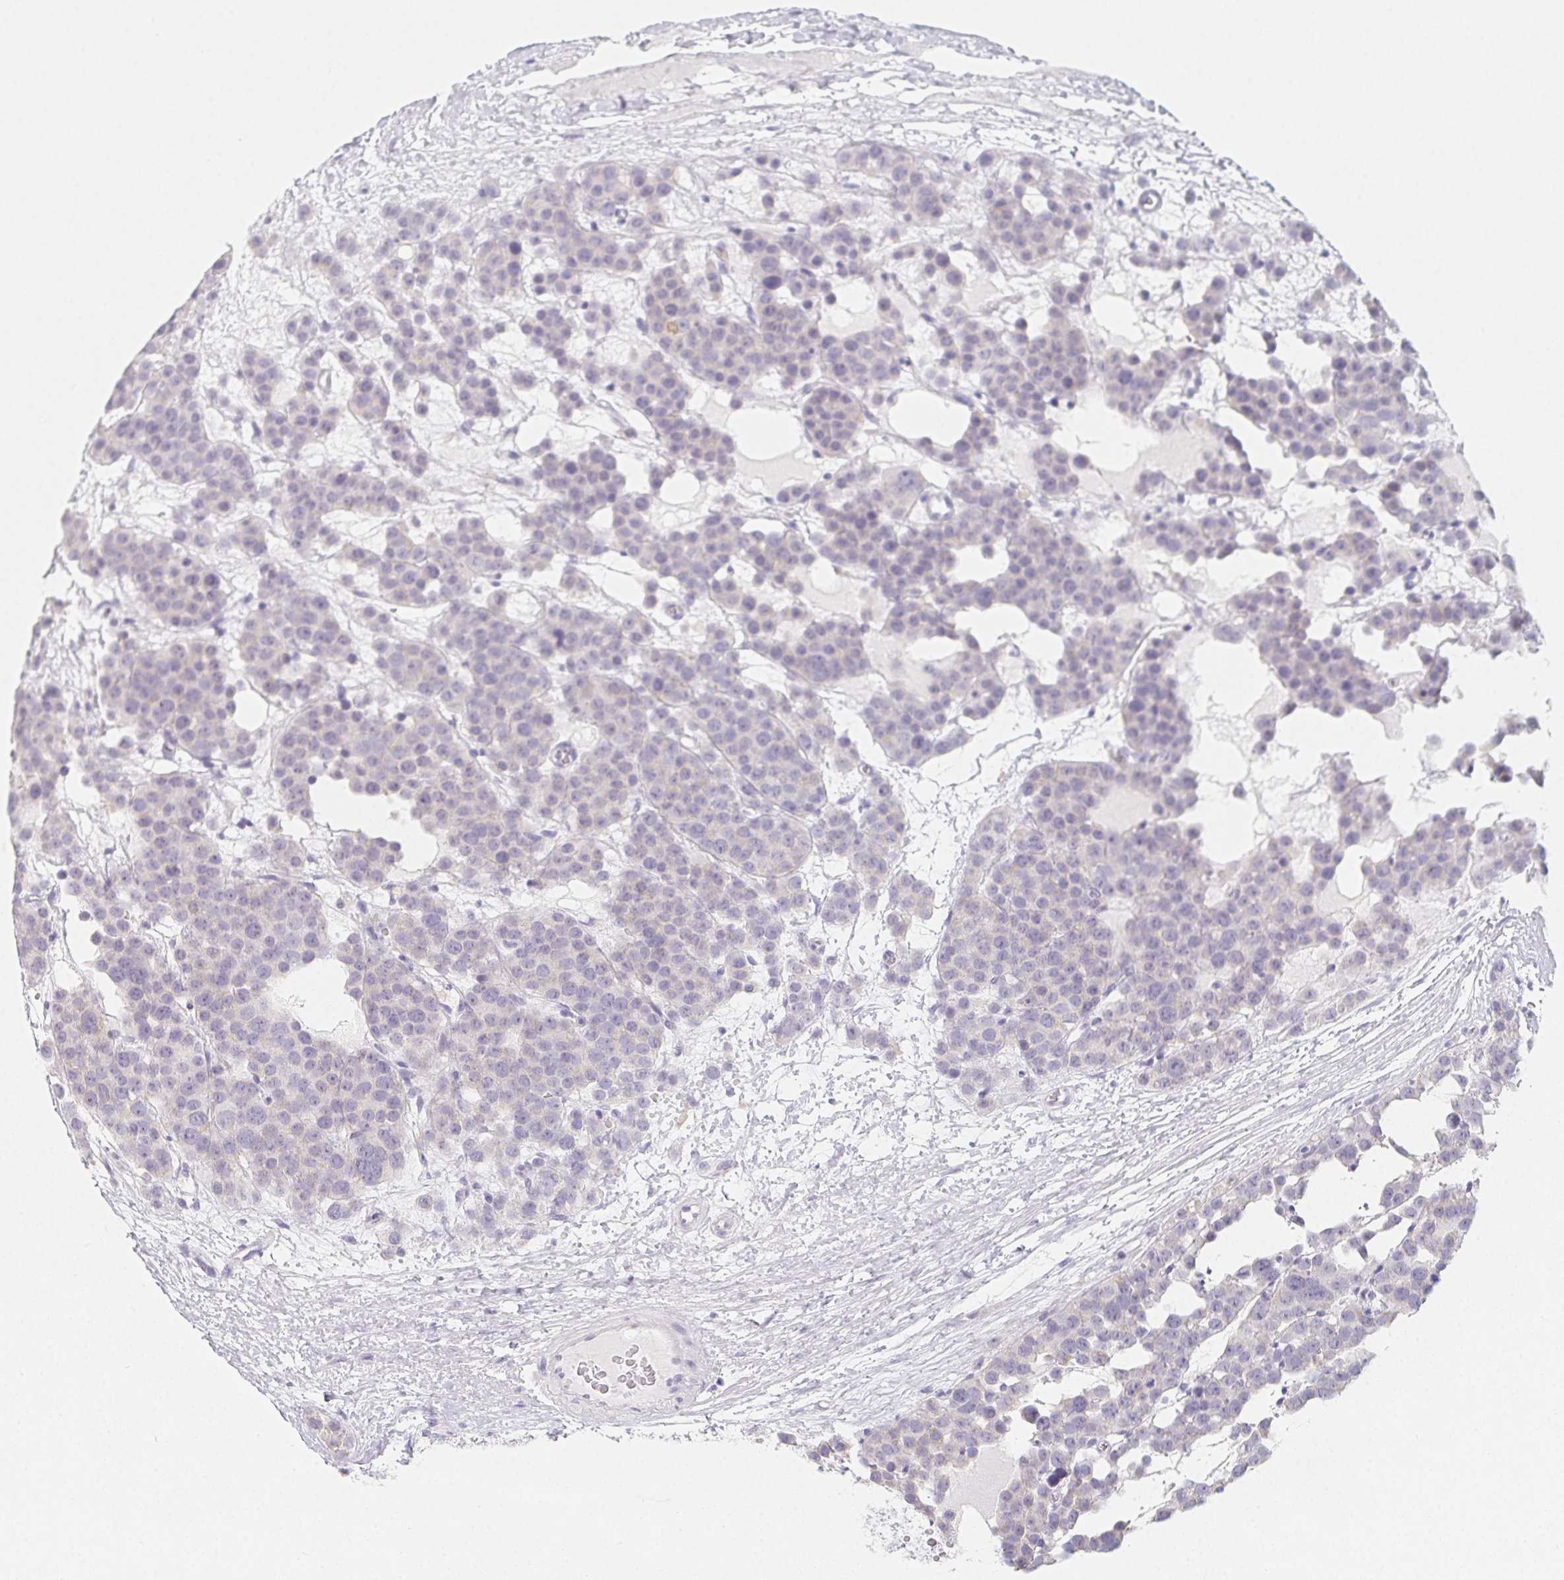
{"staining": {"intensity": "negative", "quantity": "none", "location": "none"}, "tissue": "testis cancer", "cell_type": "Tumor cells", "image_type": "cancer", "snomed": [{"axis": "morphology", "description": "Seminoma, NOS"}, {"axis": "topography", "description": "Testis"}], "caption": "Immunohistochemistry histopathology image of neoplastic tissue: testis seminoma stained with DAB shows no significant protein positivity in tumor cells.", "gene": "GLIPR1L1", "patient": {"sex": "male", "age": 71}}